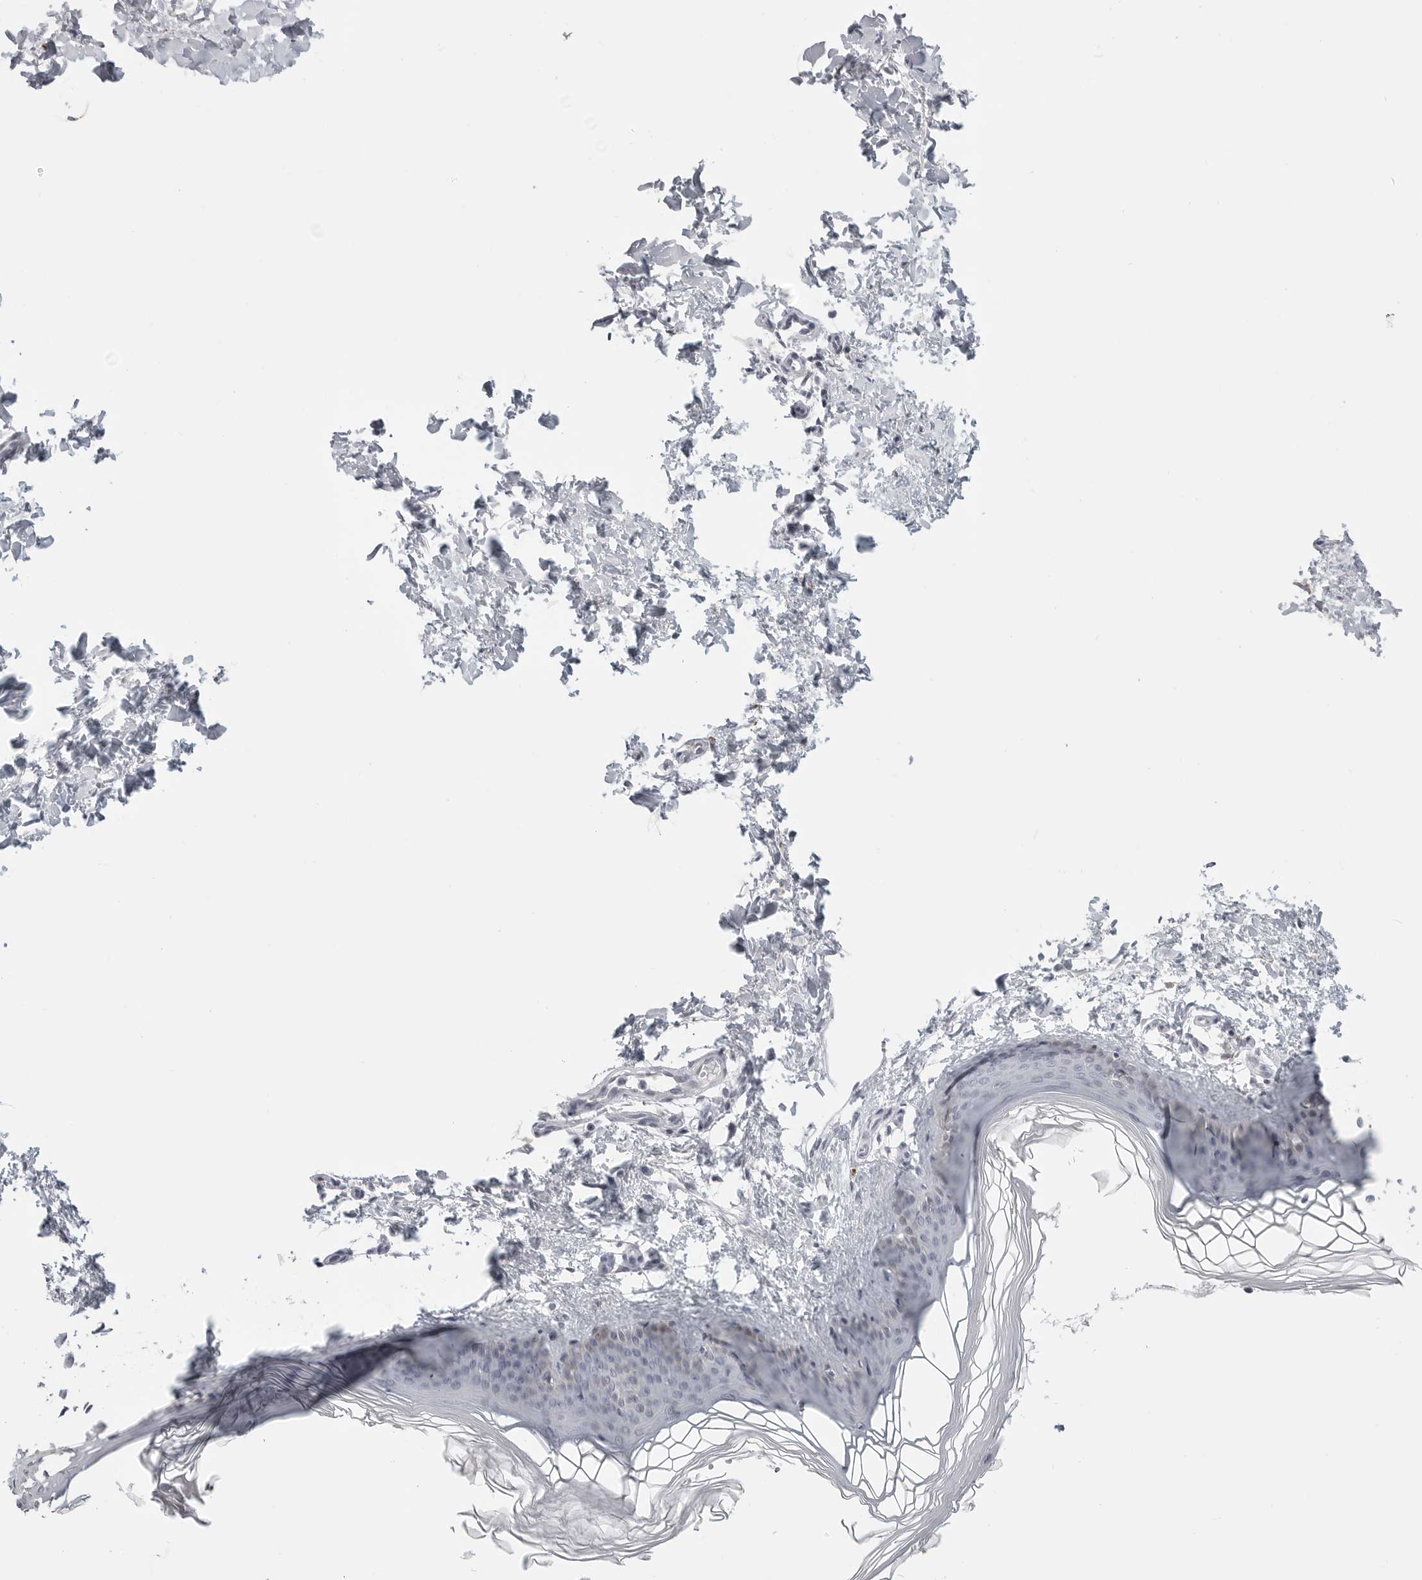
{"staining": {"intensity": "negative", "quantity": "none", "location": "none"}, "tissue": "skin", "cell_type": "Fibroblasts", "image_type": "normal", "snomed": [{"axis": "morphology", "description": "Normal tissue, NOS"}, {"axis": "topography", "description": "Skin"}], "caption": "Photomicrograph shows no significant protein positivity in fibroblasts of benign skin. (DAB (3,3'-diaminobenzidine) IHC, high magnification).", "gene": "PRSS1", "patient": {"sex": "female", "age": 27}}